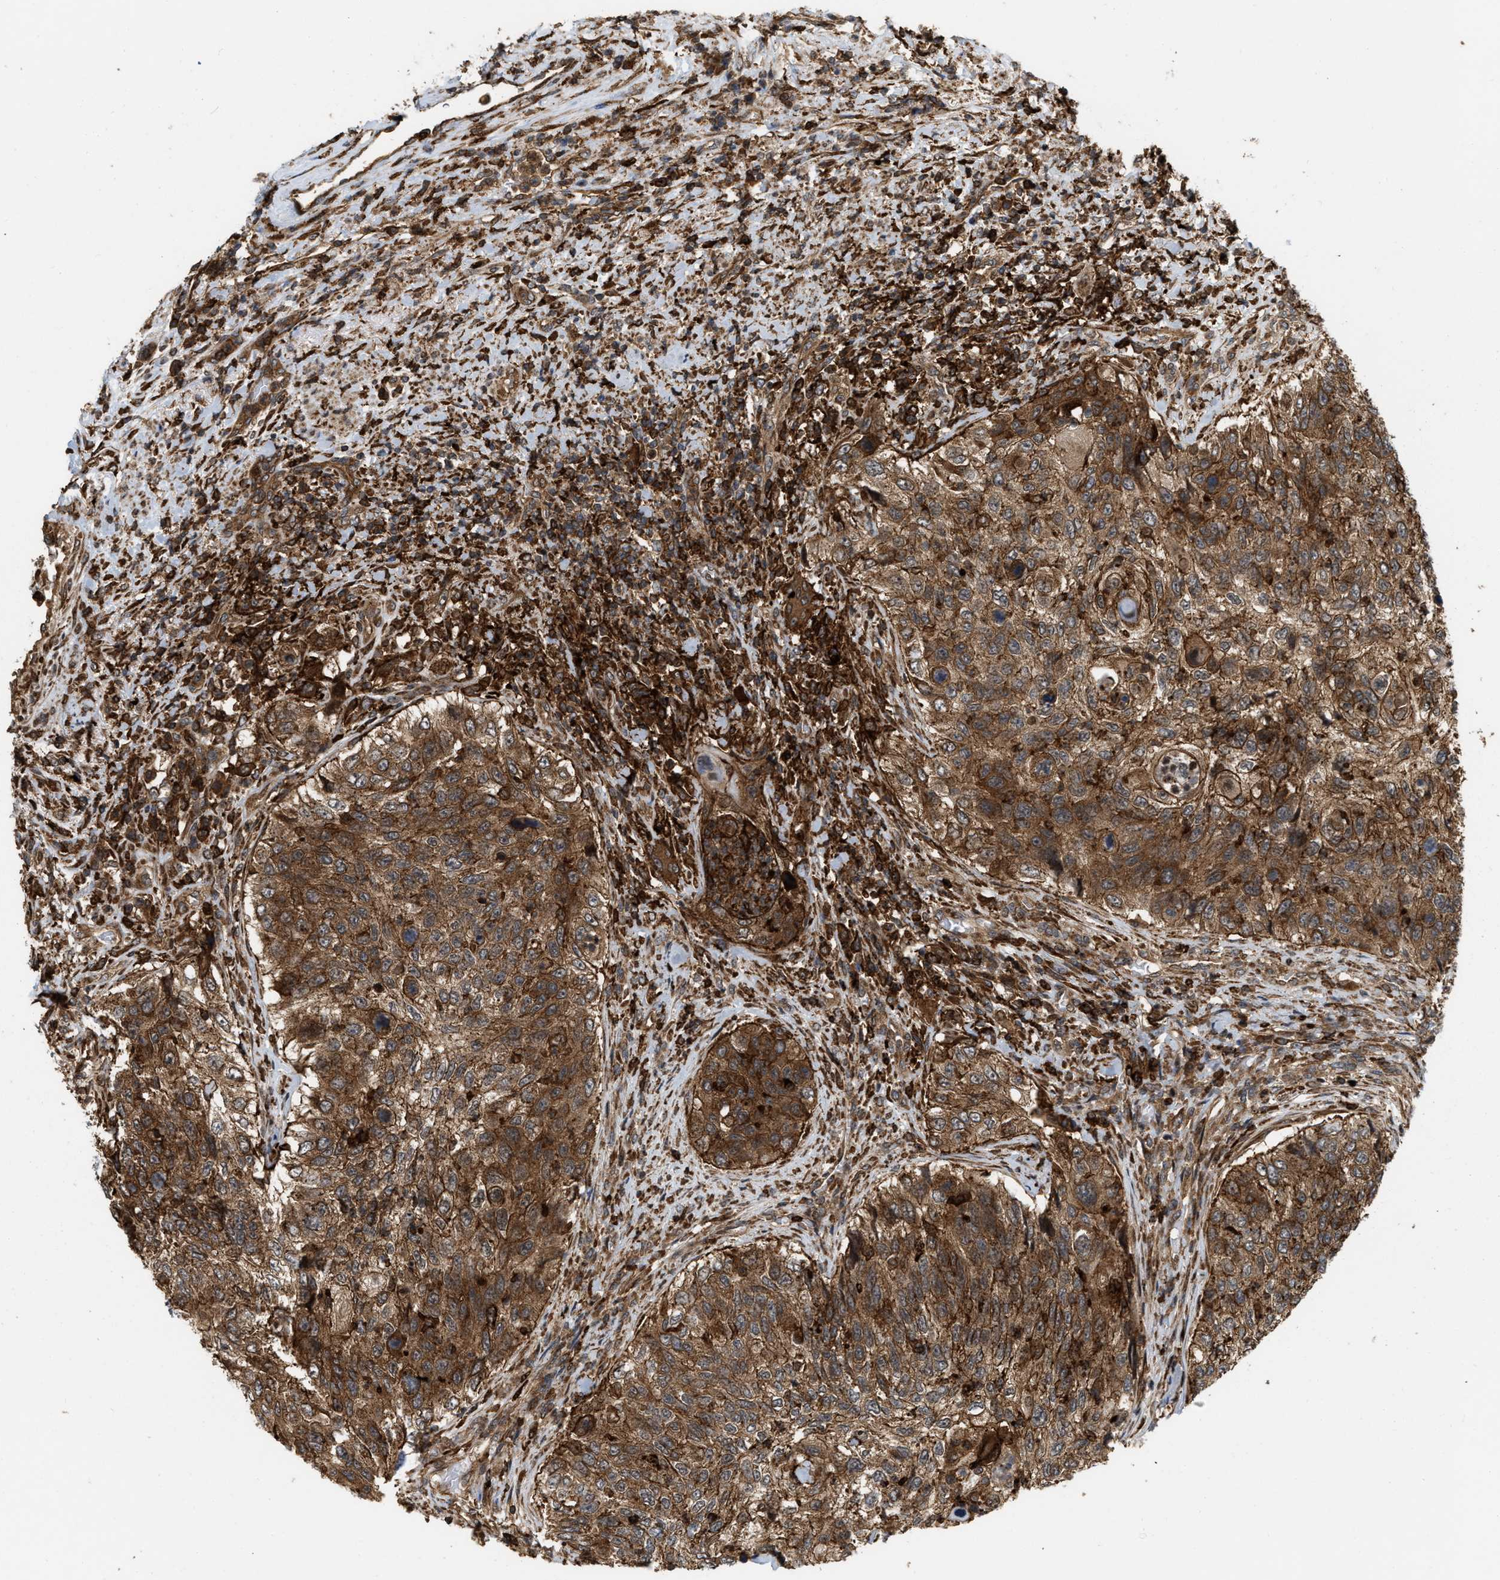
{"staining": {"intensity": "strong", "quantity": ">75%", "location": "cytoplasmic/membranous"}, "tissue": "urothelial cancer", "cell_type": "Tumor cells", "image_type": "cancer", "snomed": [{"axis": "morphology", "description": "Urothelial carcinoma, High grade"}, {"axis": "topography", "description": "Urinary bladder"}], "caption": "Protein expression analysis of urothelial cancer shows strong cytoplasmic/membranous expression in about >75% of tumor cells. The staining is performed using DAB (3,3'-diaminobenzidine) brown chromogen to label protein expression. The nuclei are counter-stained blue using hematoxylin.", "gene": "IQCE", "patient": {"sex": "female", "age": 60}}